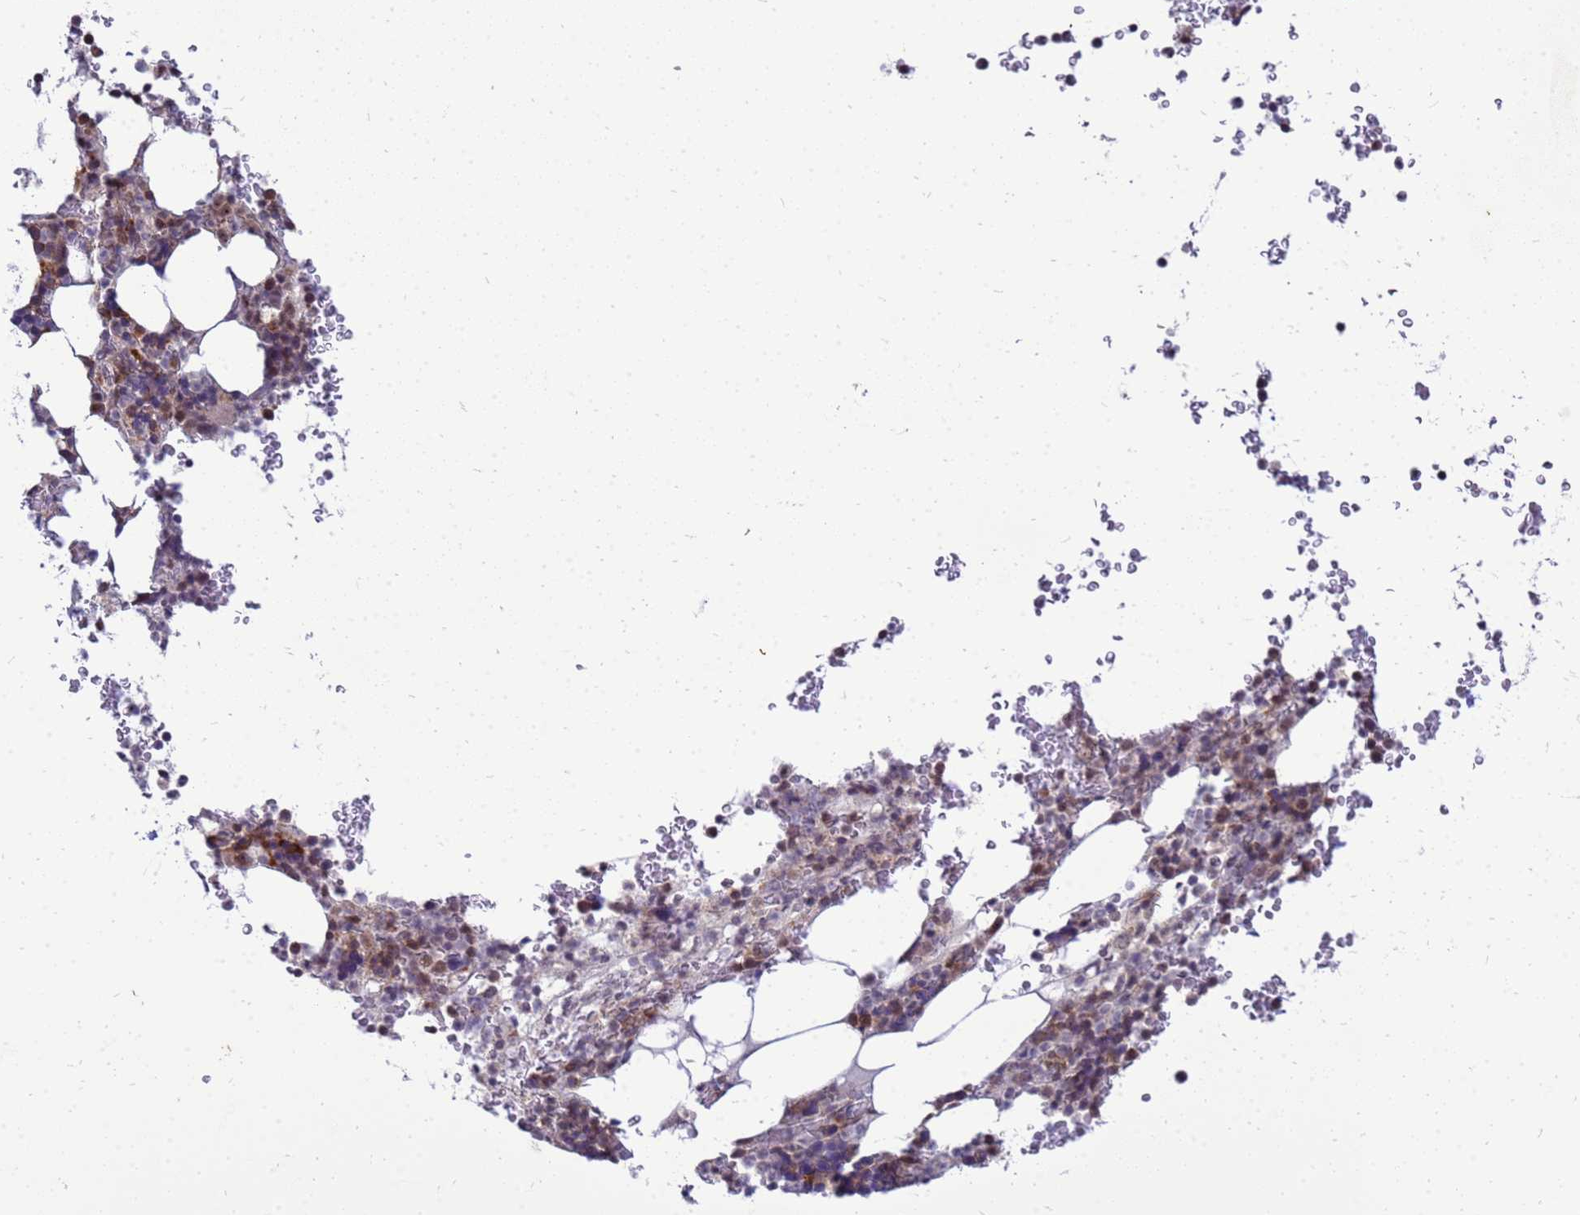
{"staining": {"intensity": "moderate", "quantity": "<25%", "location": "cytoplasmic/membranous"}, "tissue": "bone marrow", "cell_type": "Hematopoietic cells", "image_type": "normal", "snomed": [{"axis": "morphology", "description": "Normal tissue, NOS"}, {"axis": "topography", "description": "Bone marrow"}], "caption": "Hematopoietic cells display low levels of moderate cytoplasmic/membranous staining in approximately <25% of cells in benign bone marrow.", "gene": "C12orf43", "patient": {"sex": "male", "age": 58}}